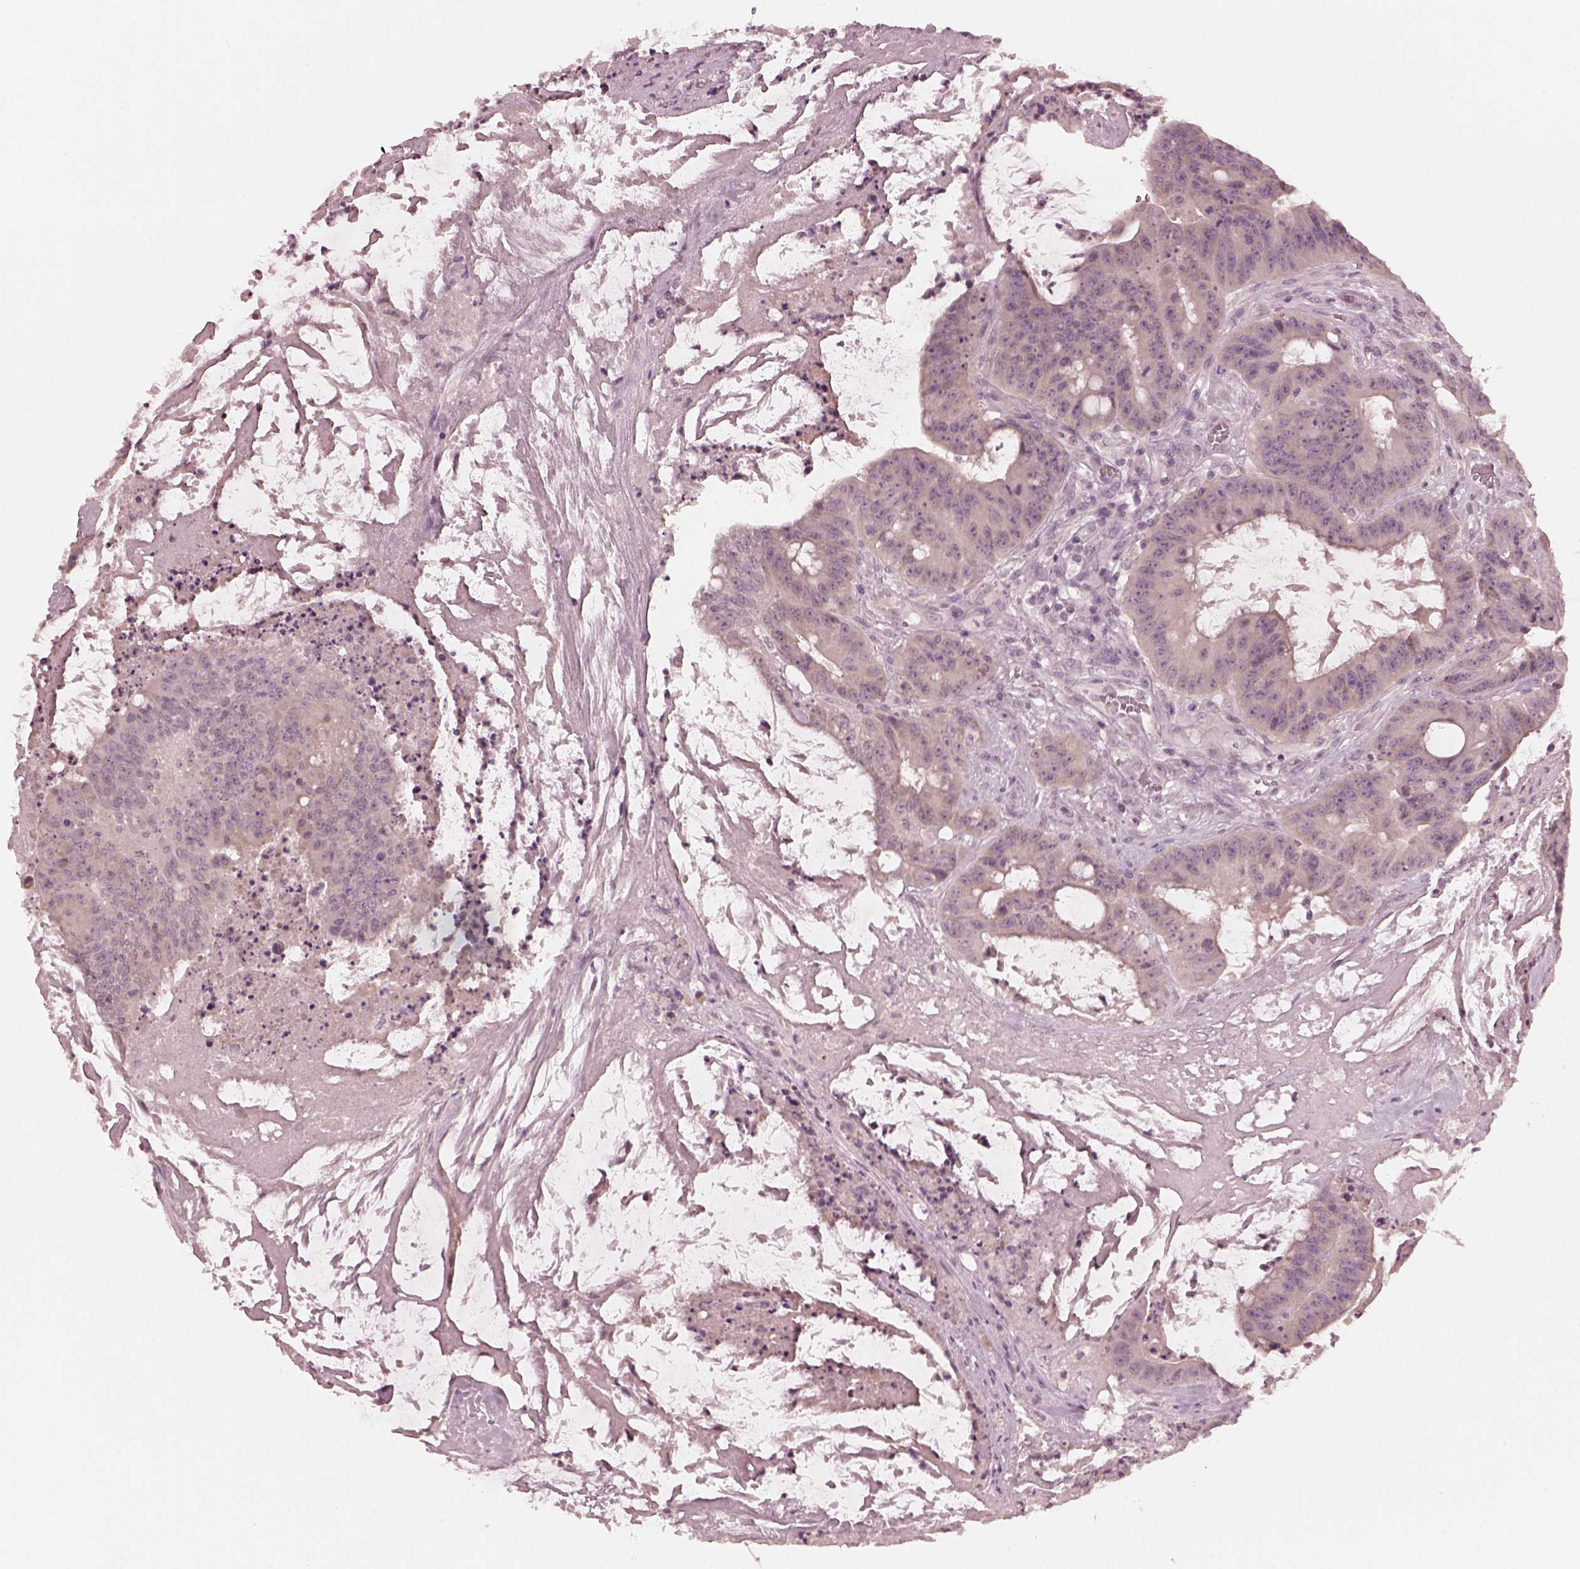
{"staining": {"intensity": "negative", "quantity": "none", "location": "none"}, "tissue": "colorectal cancer", "cell_type": "Tumor cells", "image_type": "cancer", "snomed": [{"axis": "morphology", "description": "Adenocarcinoma, NOS"}, {"axis": "topography", "description": "Colon"}], "caption": "There is no significant expression in tumor cells of colorectal adenocarcinoma. Nuclei are stained in blue.", "gene": "RGS7", "patient": {"sex": "male", "age": 33}}